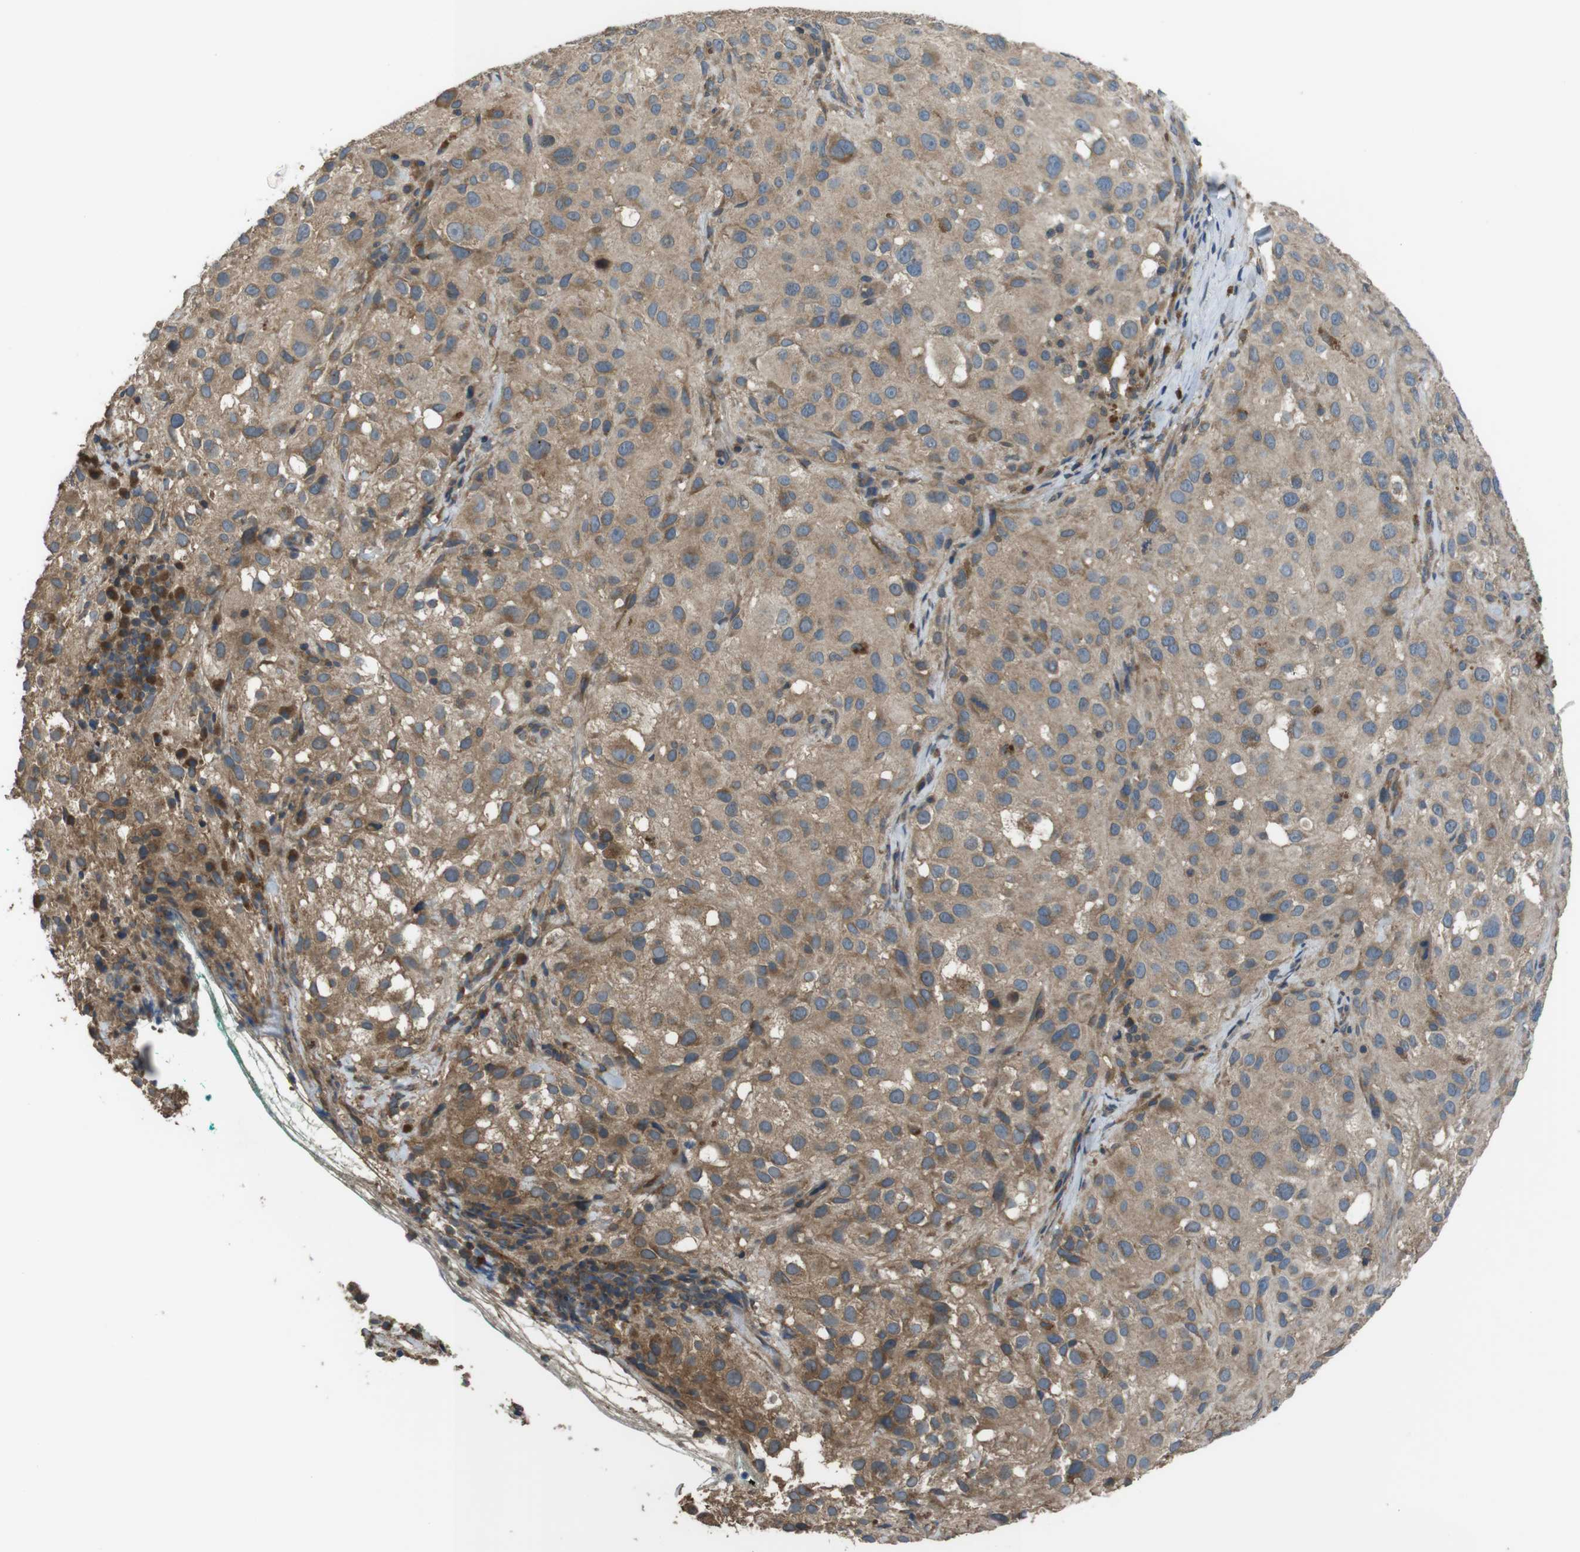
{"staining": {"intensity": "moderate", "quantity": ">75%", "location": "cytoplasmic/membranous"}, "tissue": "melanoma", "cell_type": "Tumor cells", "image_type": "cancer", "snomed": [{"axis": "morphology", "description": "Necrosis, NOS"}, {"axis": "morphology", "description": "Malignant melanoma, NOS"}, {"axis": "topography", "description": "Skin"}], "caption": "Malignant melanoma stained with DAB (3,3'-diaminobenzidine) immunohistochemistry displays medium levels of moderate cytoplasmic/membranous positivity in about >75% of tumor cells.", "gene": "FUT2", "patient": {"sex": "female", "age": 87}}